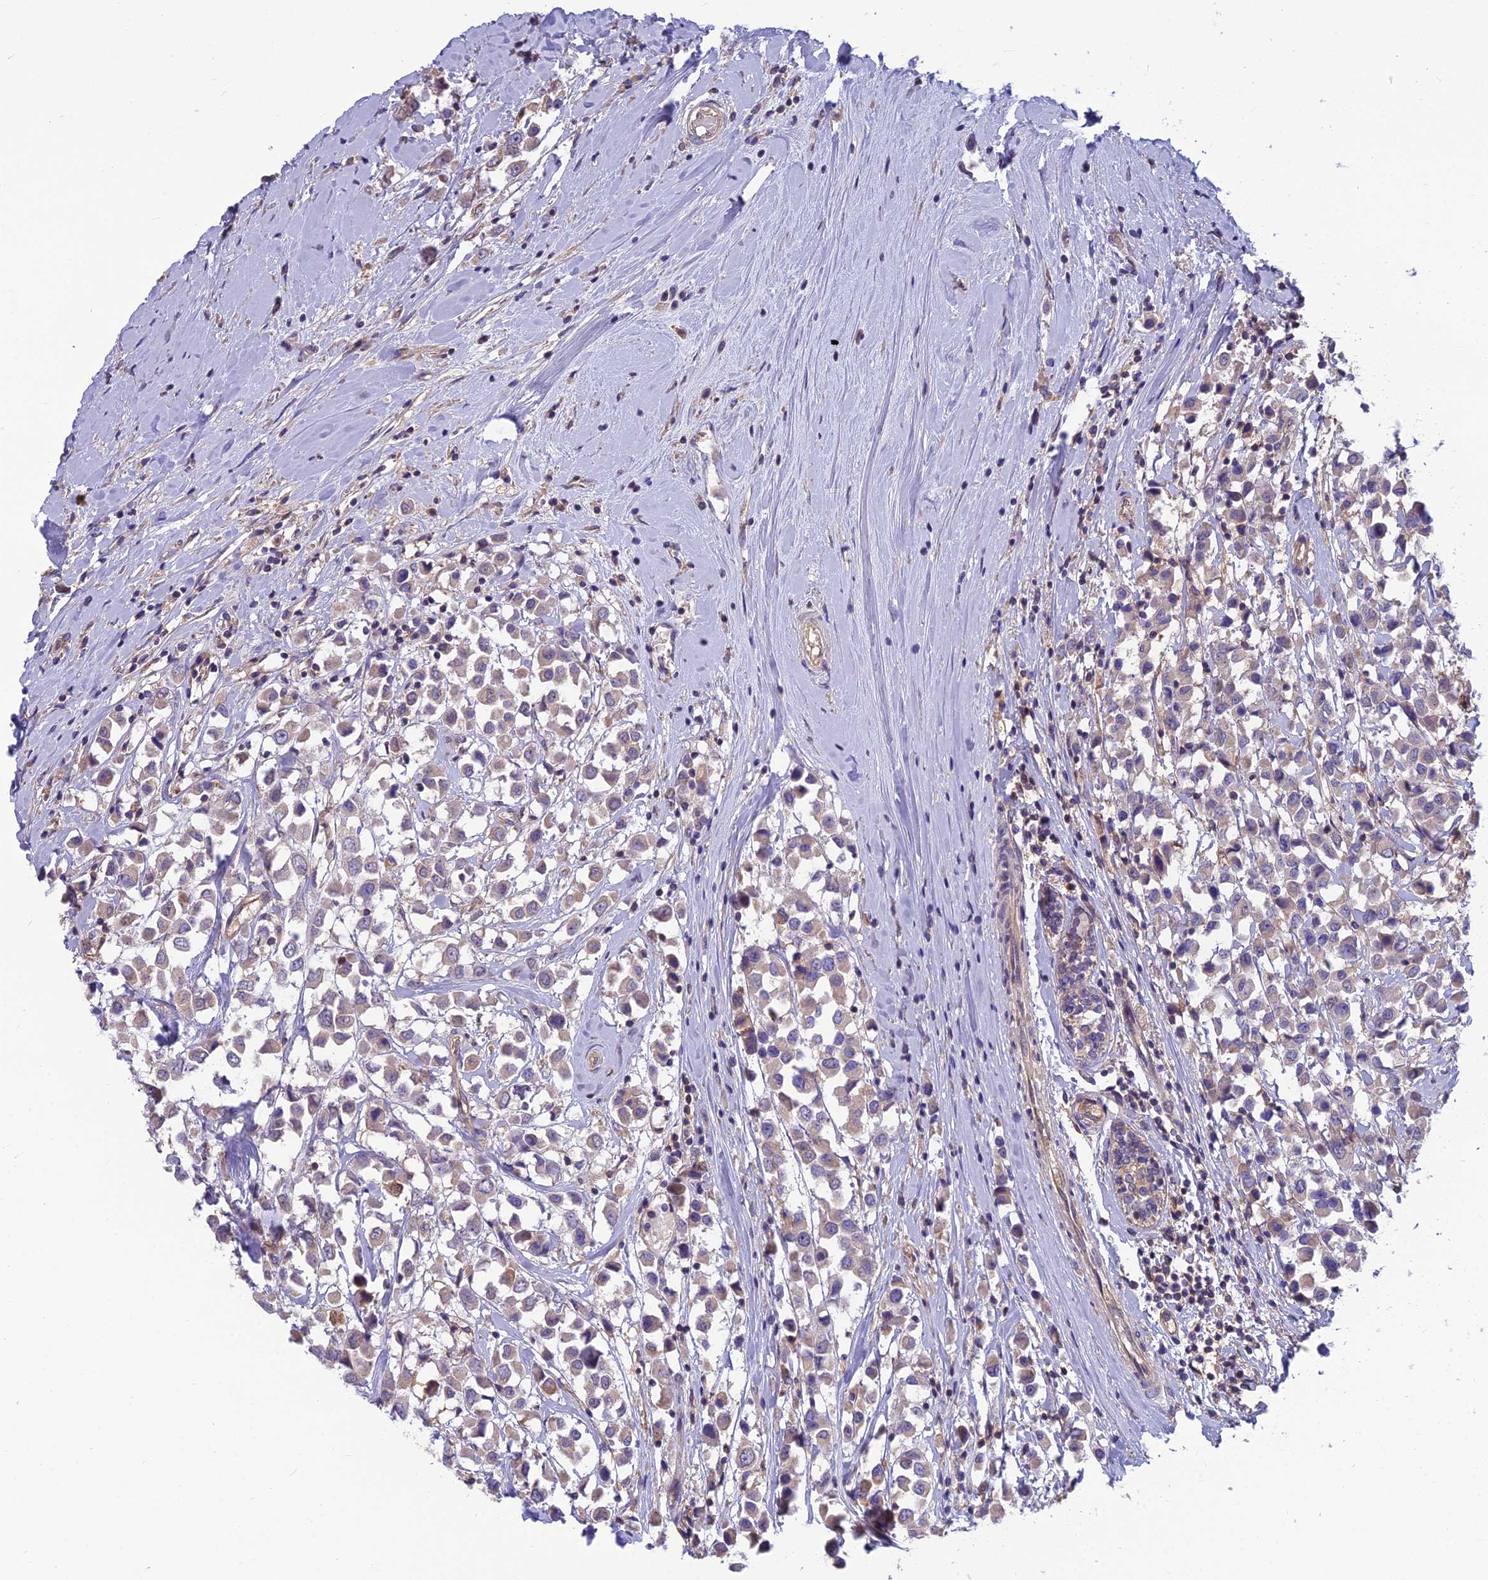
{"staining": {"intensity": "weak", "quantity": "<25%", "location": "cytoplasmic/membranous"}, "tissue": "breast cancer", "cell_type": "Tumor cells", "image_type": "cancer", "snomed": [{"axis": "morphology", "description": "Duct carcinoma"}, {"axis": "topography", "description": "Breast"}], "caption": "This is an IHC micrograph of human infiltrating ductal carcinoma (breast). There is no expression in tumor cells.", "gene": "MVD", "patient": {"sex": "female", "age": 61}}